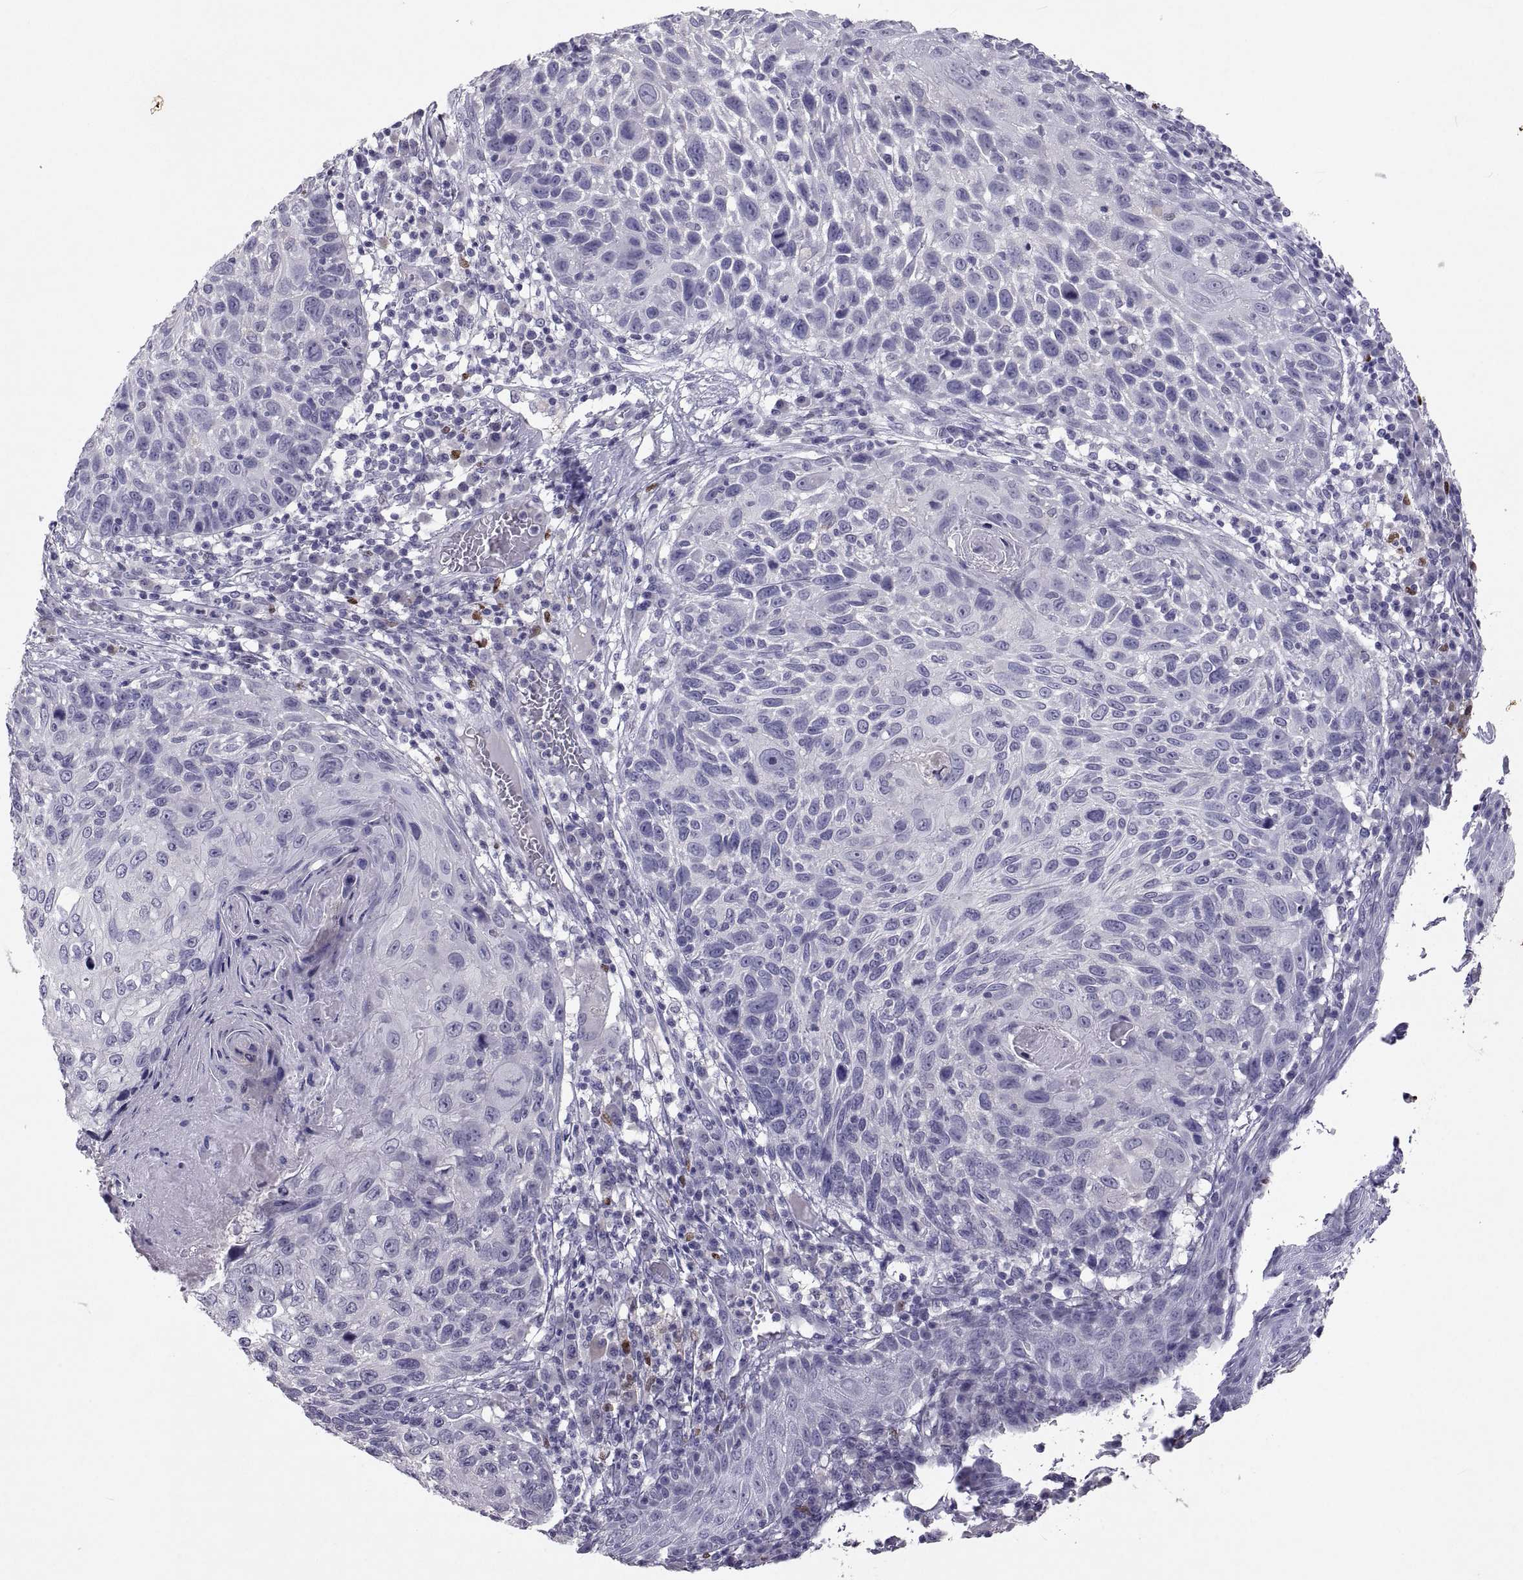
{"staining": {"intensity": "negative", "quantity": "none", "location": "none"}, "tissue": "skin cancer", "cell_type": "Tumor cells", "image_type": "cancer", "snomed": [{"axis": "morphology", "description": "Squamous cell carcinoma, NOS"}, {"axis": "topography", "description": "Skin"}], "caption": "Micrograph shows no significant protein positivity in tumor cells of squamous cell carcinoma (skin).", "gene": "SOX21", "patient": {"sex": "male", "age": 92}}